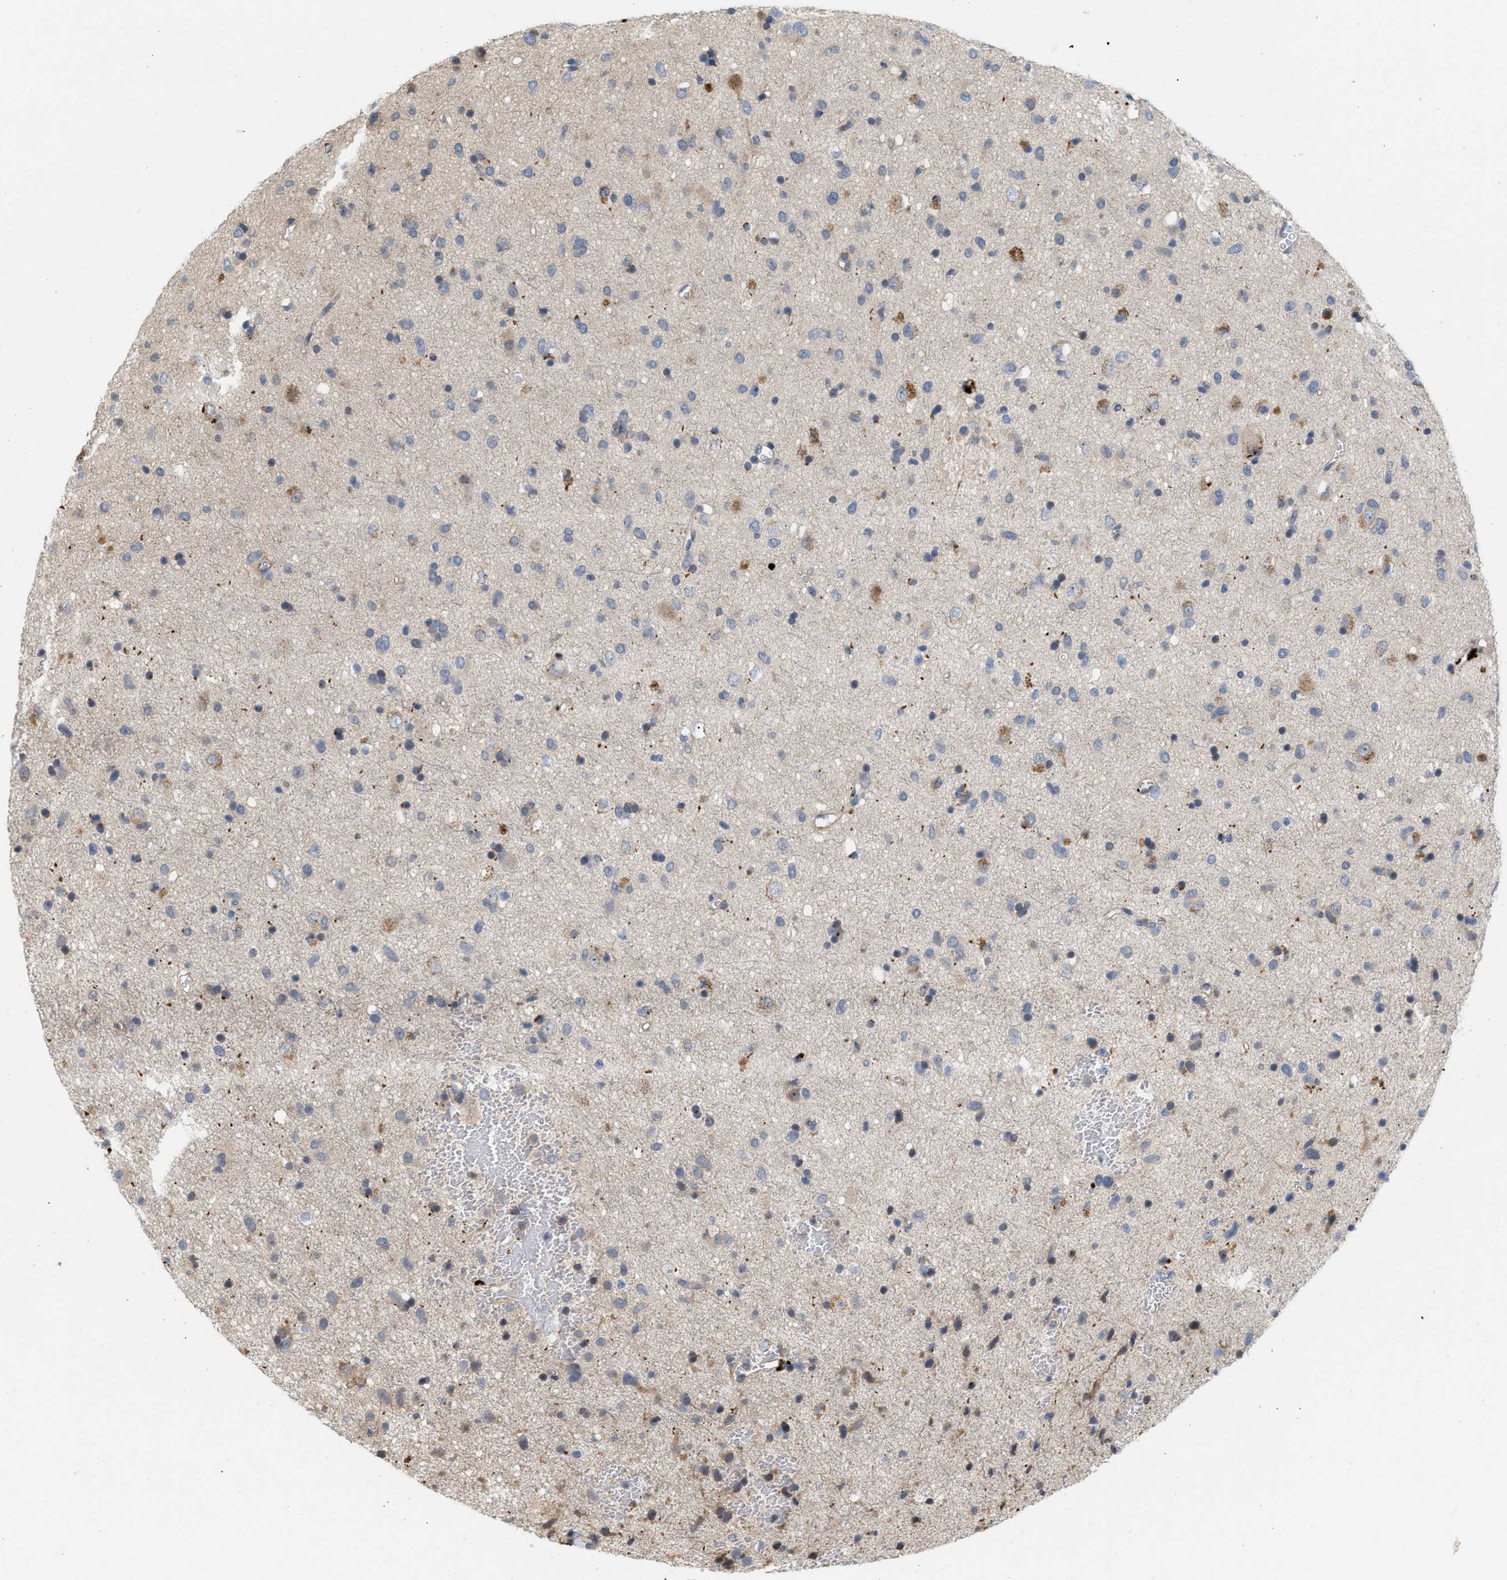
{"staining": {"intensity": "moderate", "quantity": "<25%", "location": "cytoplasmic/membranous"}, "tissue": "glioma", "cell_type": "Tumor cells", "image_type": "cancer", "snomed": [{"axis": "morphology", "description": "Glioma, malignant, Low grade"}, {"axis": "topography", "description": "Brain"}], "caption": "An image showing moderate cytoplasmic/membranous positivity in about <25% of tumor cells in low-grade glioma (malignant), as visualized by brown immunohistochemical staining.", "gene": "CSNK1A1", "patient": {"sex": "male", "age": 77}}